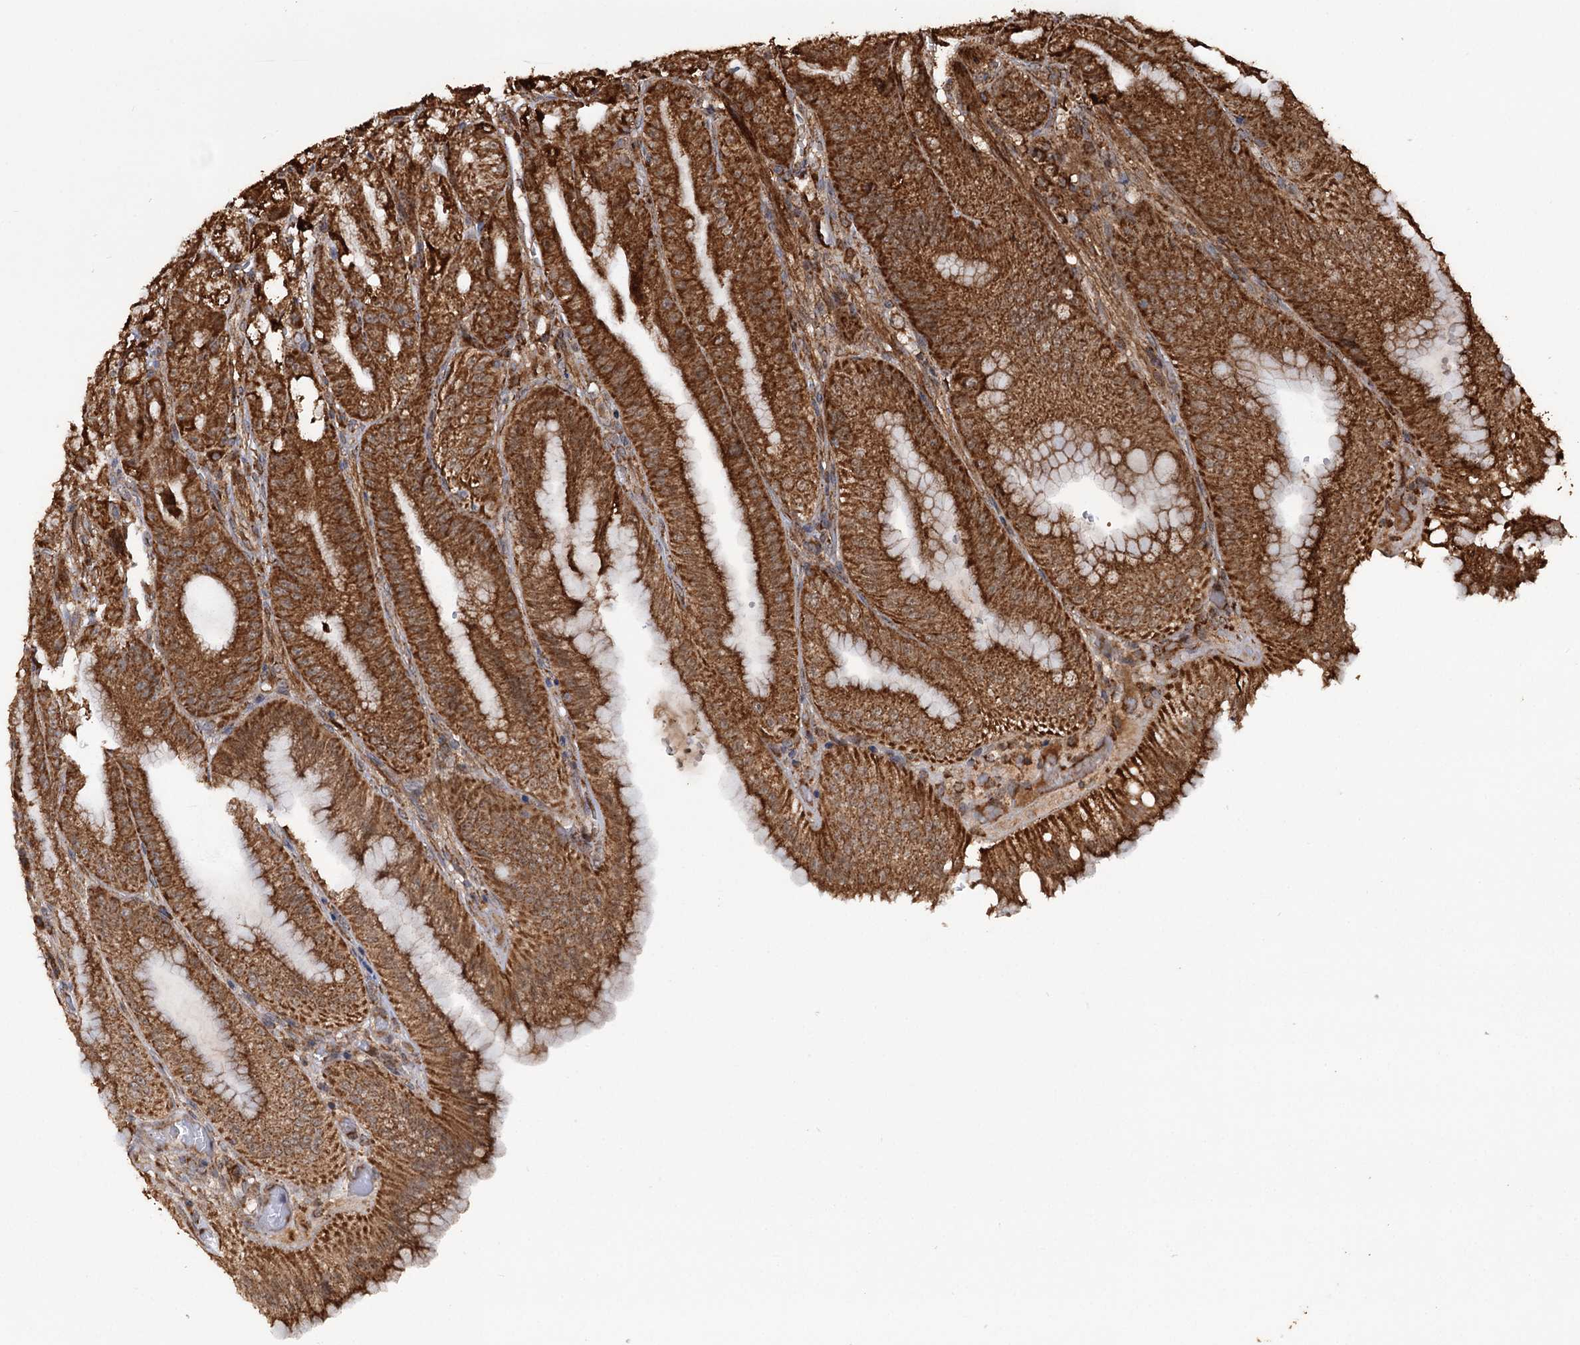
{"staining": {"intensity": "strong", "quantity": ">75%", "location": "cytoplasmic/membranous"}, "tissue": "stomach", "cell_type": "Glandular cells", "image_type": "normal", "snomed": [{"axis": "morphology", "description": "Normal tissue, NOS"}, {"axis": "topography", "description": "Stomach, upper"}, {"axis": "topography", "description": "Stomach, lower"}], "caption": "IHC micrograph of benign human stomach stained for a protein (brown), which shows high levels of strong cytoplasmic/membranous positivity in about >75% of glandular cells.", "gene": "IPO4", "patient": {"sex": "male", "age": 71}}